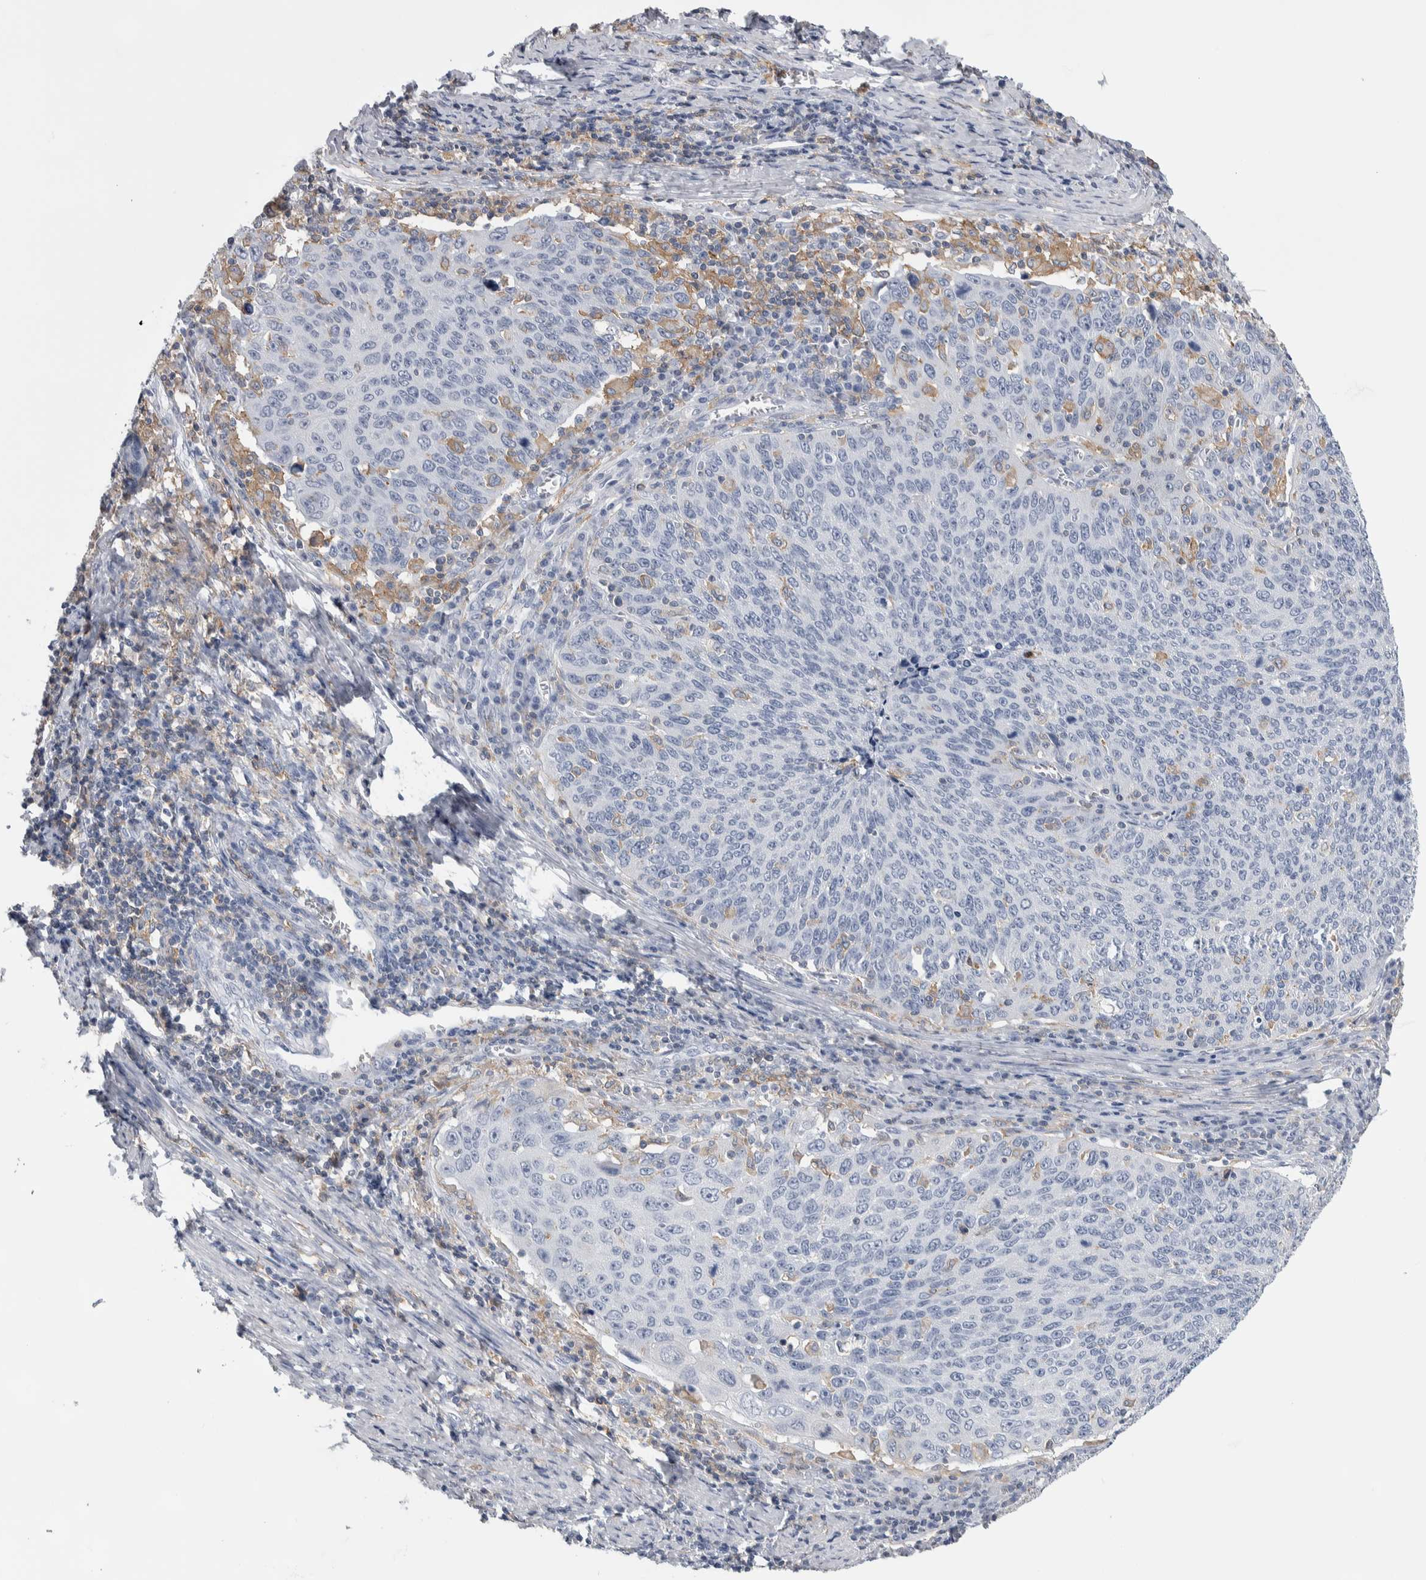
{"staining": {"intensity": "negative", "quantity": "none", "location": "none"}, "tissue": "cervical cancer", "cell_type": "Tumor cells", "image_type": "cancer", "snomed": [{"axis": "morphology", "description": "Squamous cell carcinoma, NOS"}, {"axis": "topography", "description": "Cervix"}], "caption": "Cervical cancer stained for a protein using immunohistochemistry (IHC) shows no positivity tumor cells.", "gene": "SKAP2", "patient": {"sex": "female", "age": 53}}